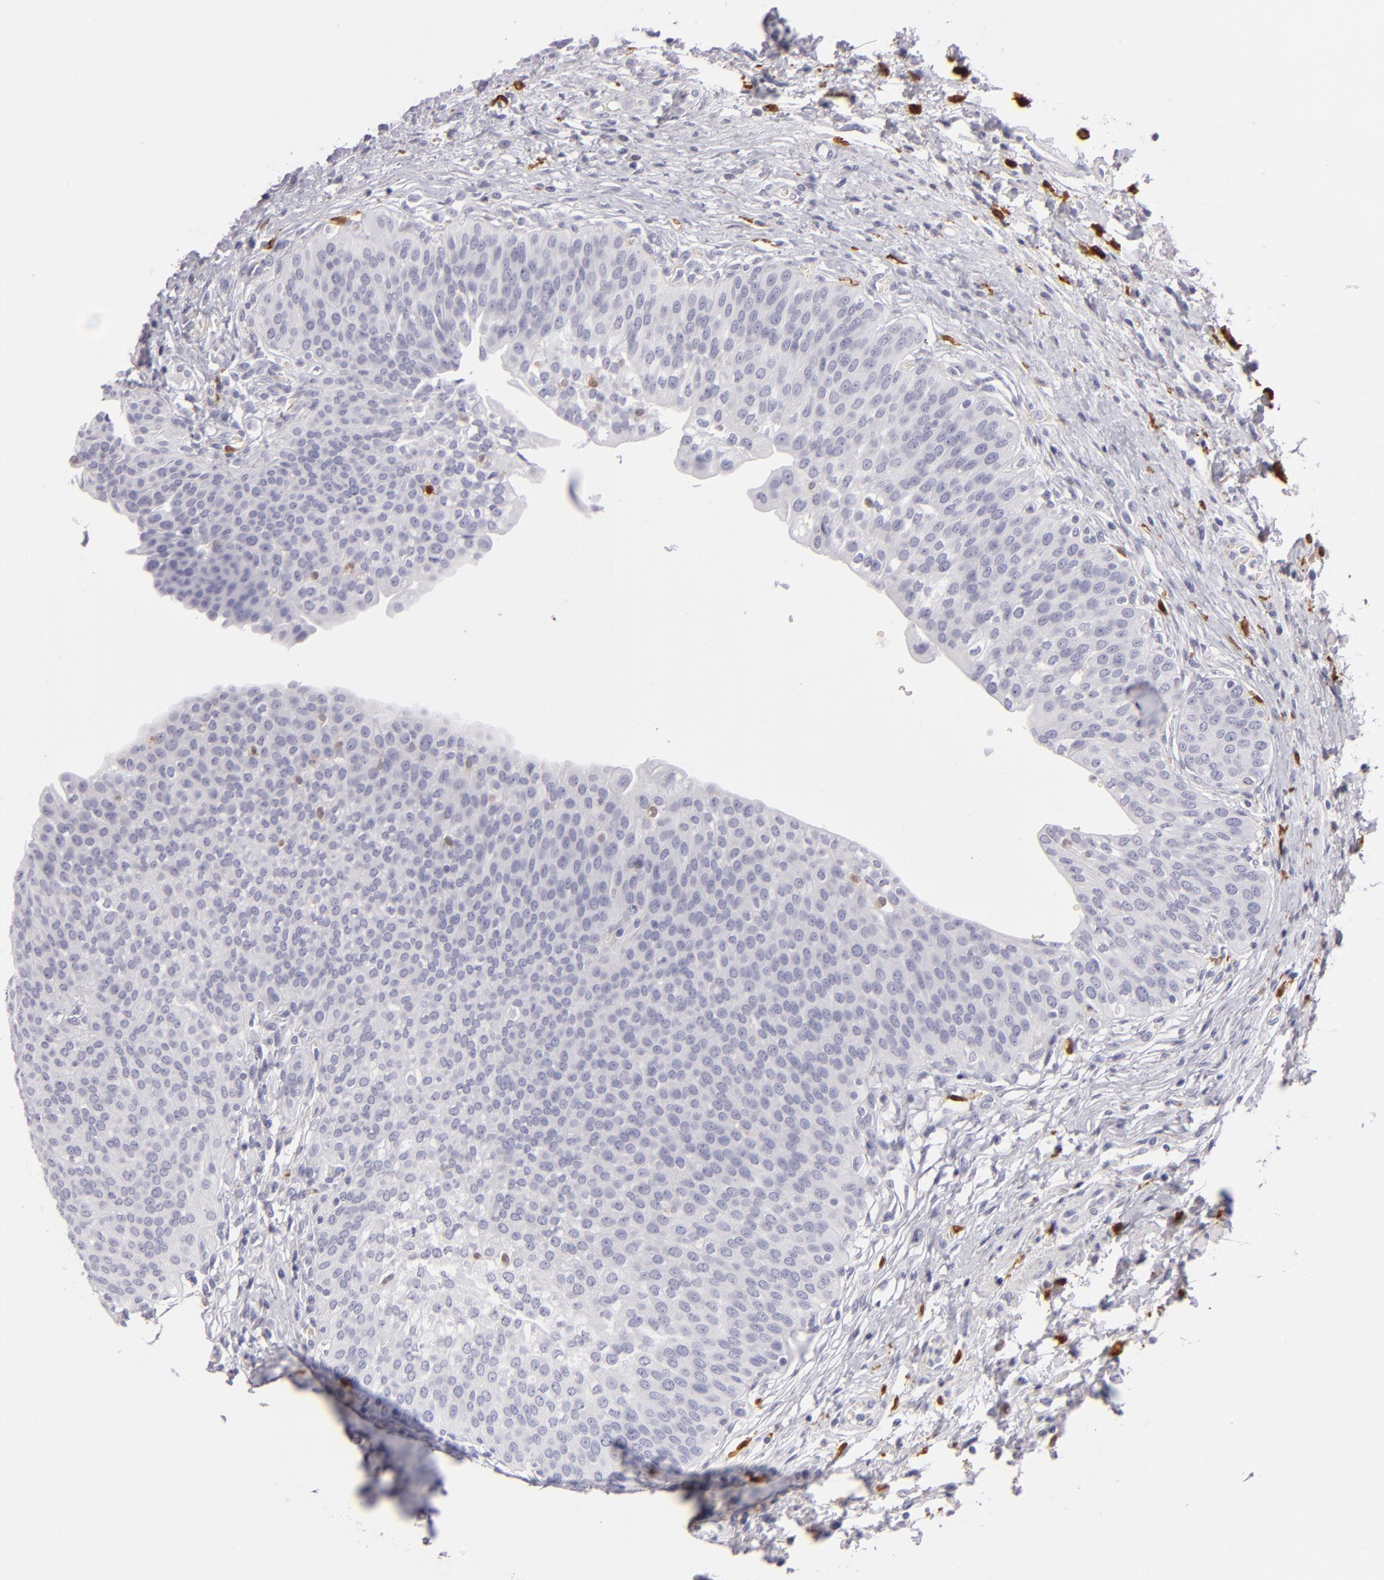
{"staining": {"intensity": "negative", "quantity": "none", "location": "none"}, "tissue": "urinary bladder", "cell_type": "Urothelial cells", "image_type": "normal", "snomed": [{"axis": "morphology", "description": "Normal tissue, NOS"}, {"axis": "topography", "description": "Smooth muscle"}, {"axis": "topography", "description": "Urinary bladder"}], "caption": "There is no significant expression in urothelial cells of urinary bladder. (Stains: DAB immunohistochemistry with hematoxylin counter stain, Microscopy: brightfield microscopy at high magnification).", "gene": "F13A1", "patient": {"sex": "male", "age": 35}}